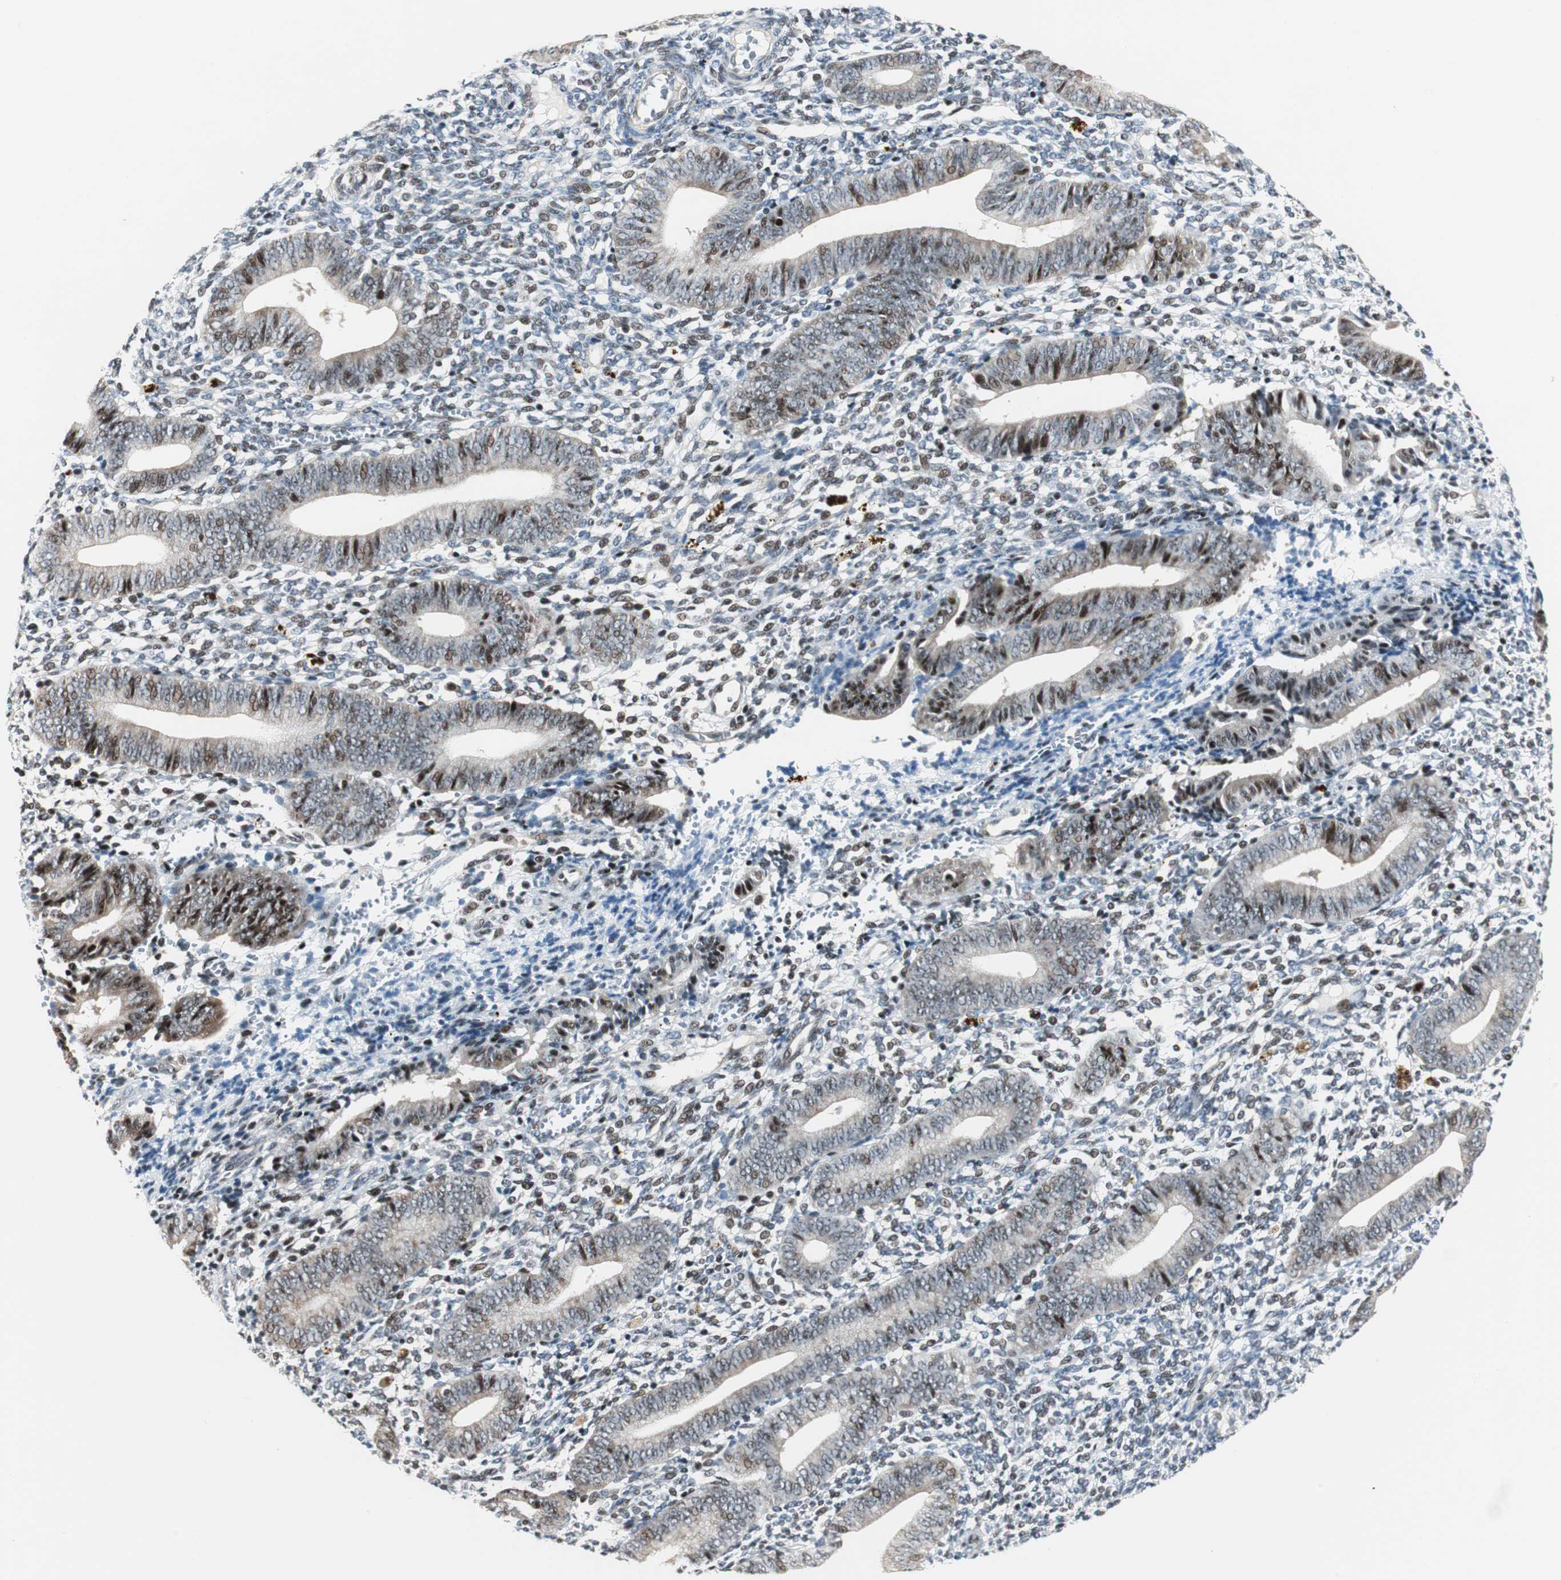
{"staining": {"intensity": "moderate", "quantity": "25%-75%", "location": "nuclear"}, "tissue": "endometrium", "cell_type": "Cells in endometrial stroma", "image_type": "normal", "snomed": [{"axis": "morphology", "description": "Normal tissue, NOS"}, {"axis": "topography", "description": "Uterus"}, {"axis": "topography", "description": "Endometrium"}], "caption": "This is a photomicrograph of immunohistochemistry staining of benign endometrium, which shows moderate positivity in the nuclear of cells in endometrial stroma.", "gene": "RAD1", "patient": {"sex": "female", "age": 33}}